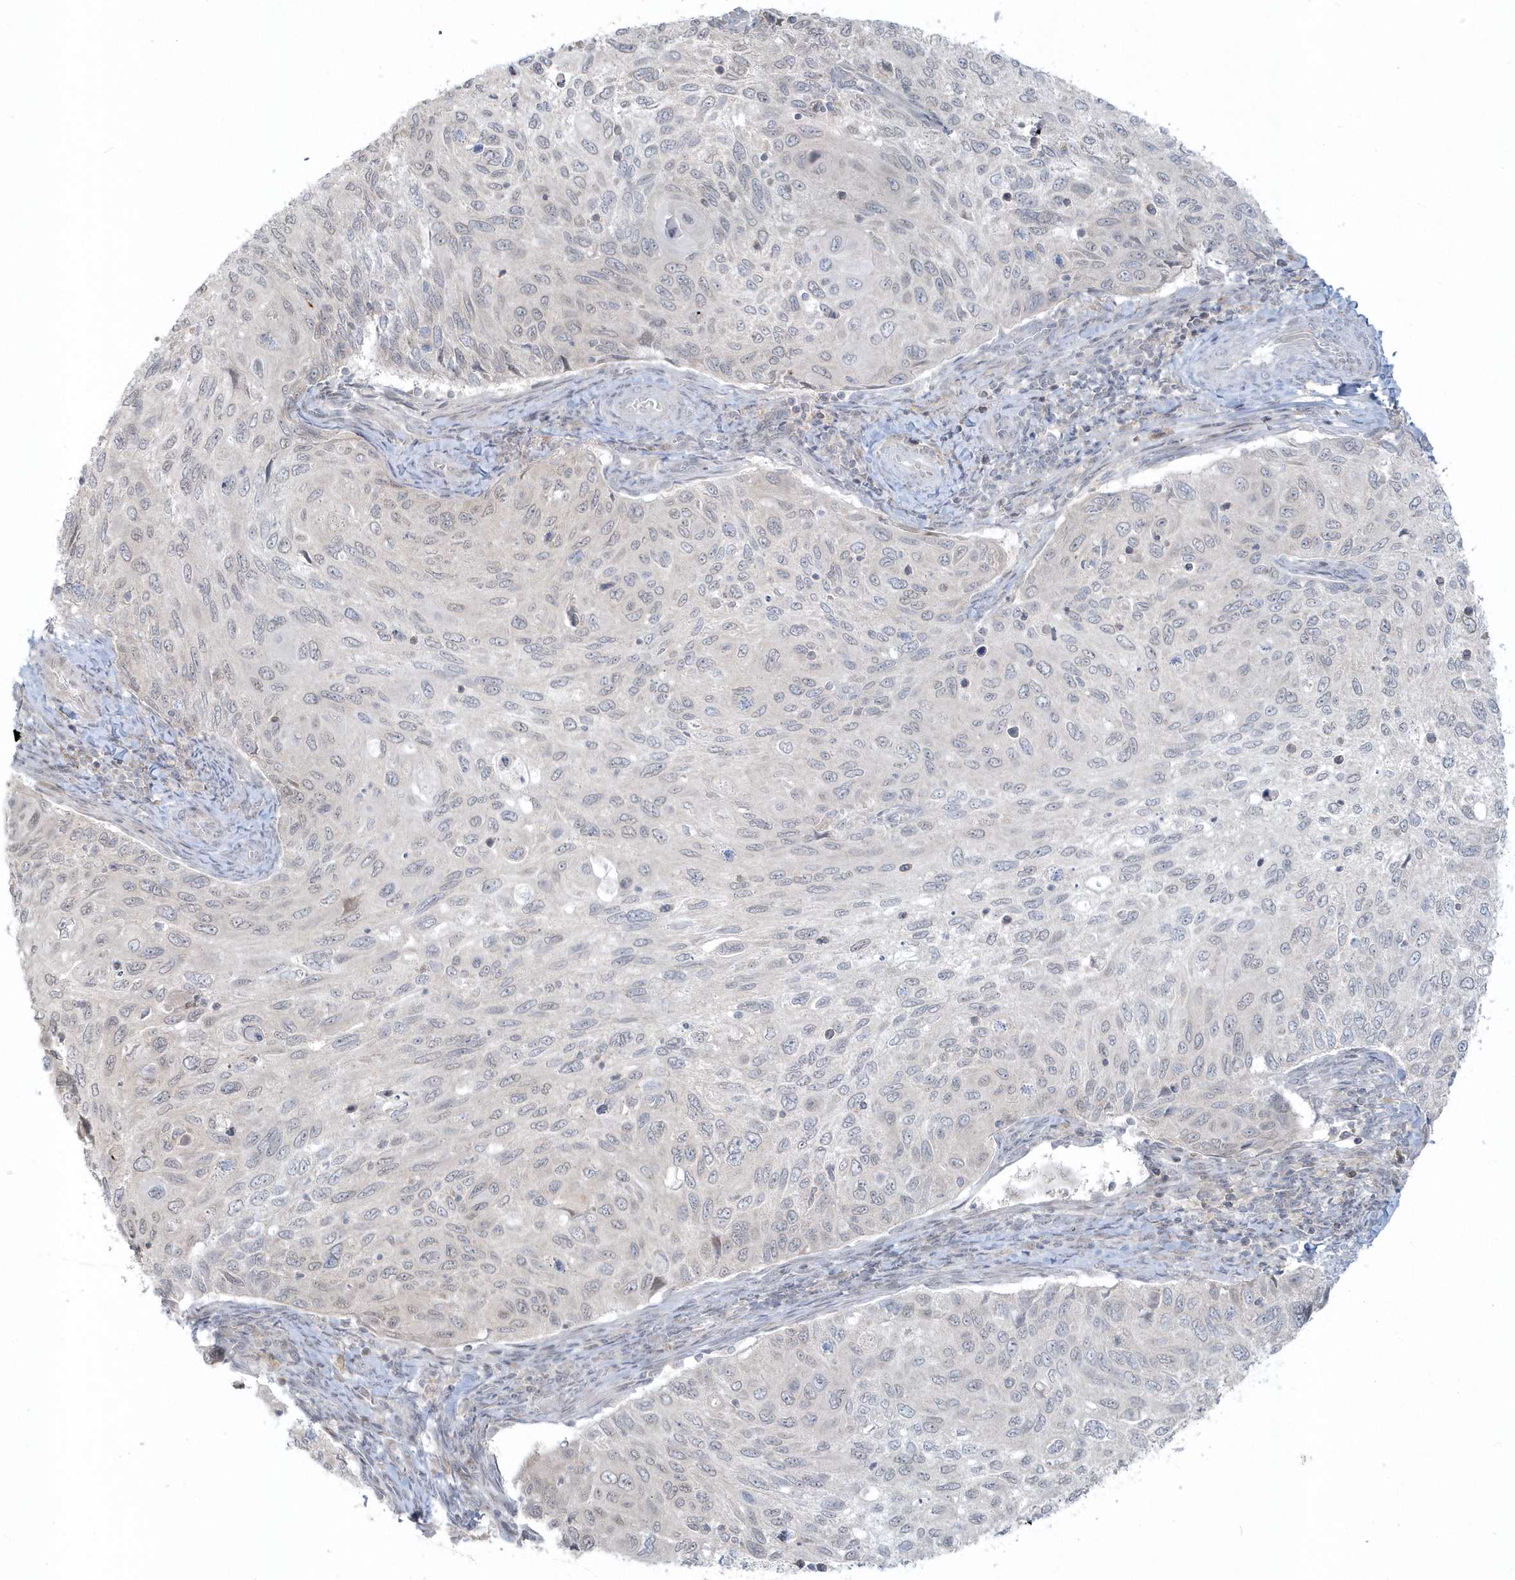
{"staining": {"intensity": "negative", "quantity": "none", "location": "none"}, "tissue": "cervical cancer", "cell_type": "Tumor cells", "image_type": "cancer", "snomed": [{"axis": "morphology", "description": "Squamous cell carcinoma, NOS"}, {"axis": "topography", "description": "Cervix"}], "caption": "Image shows no protein staining in tumor cells of cervical squamous cell carcinoma tissue.", "gene": "BLTP3A", "patient": {"sex": "female", "age": 70}}